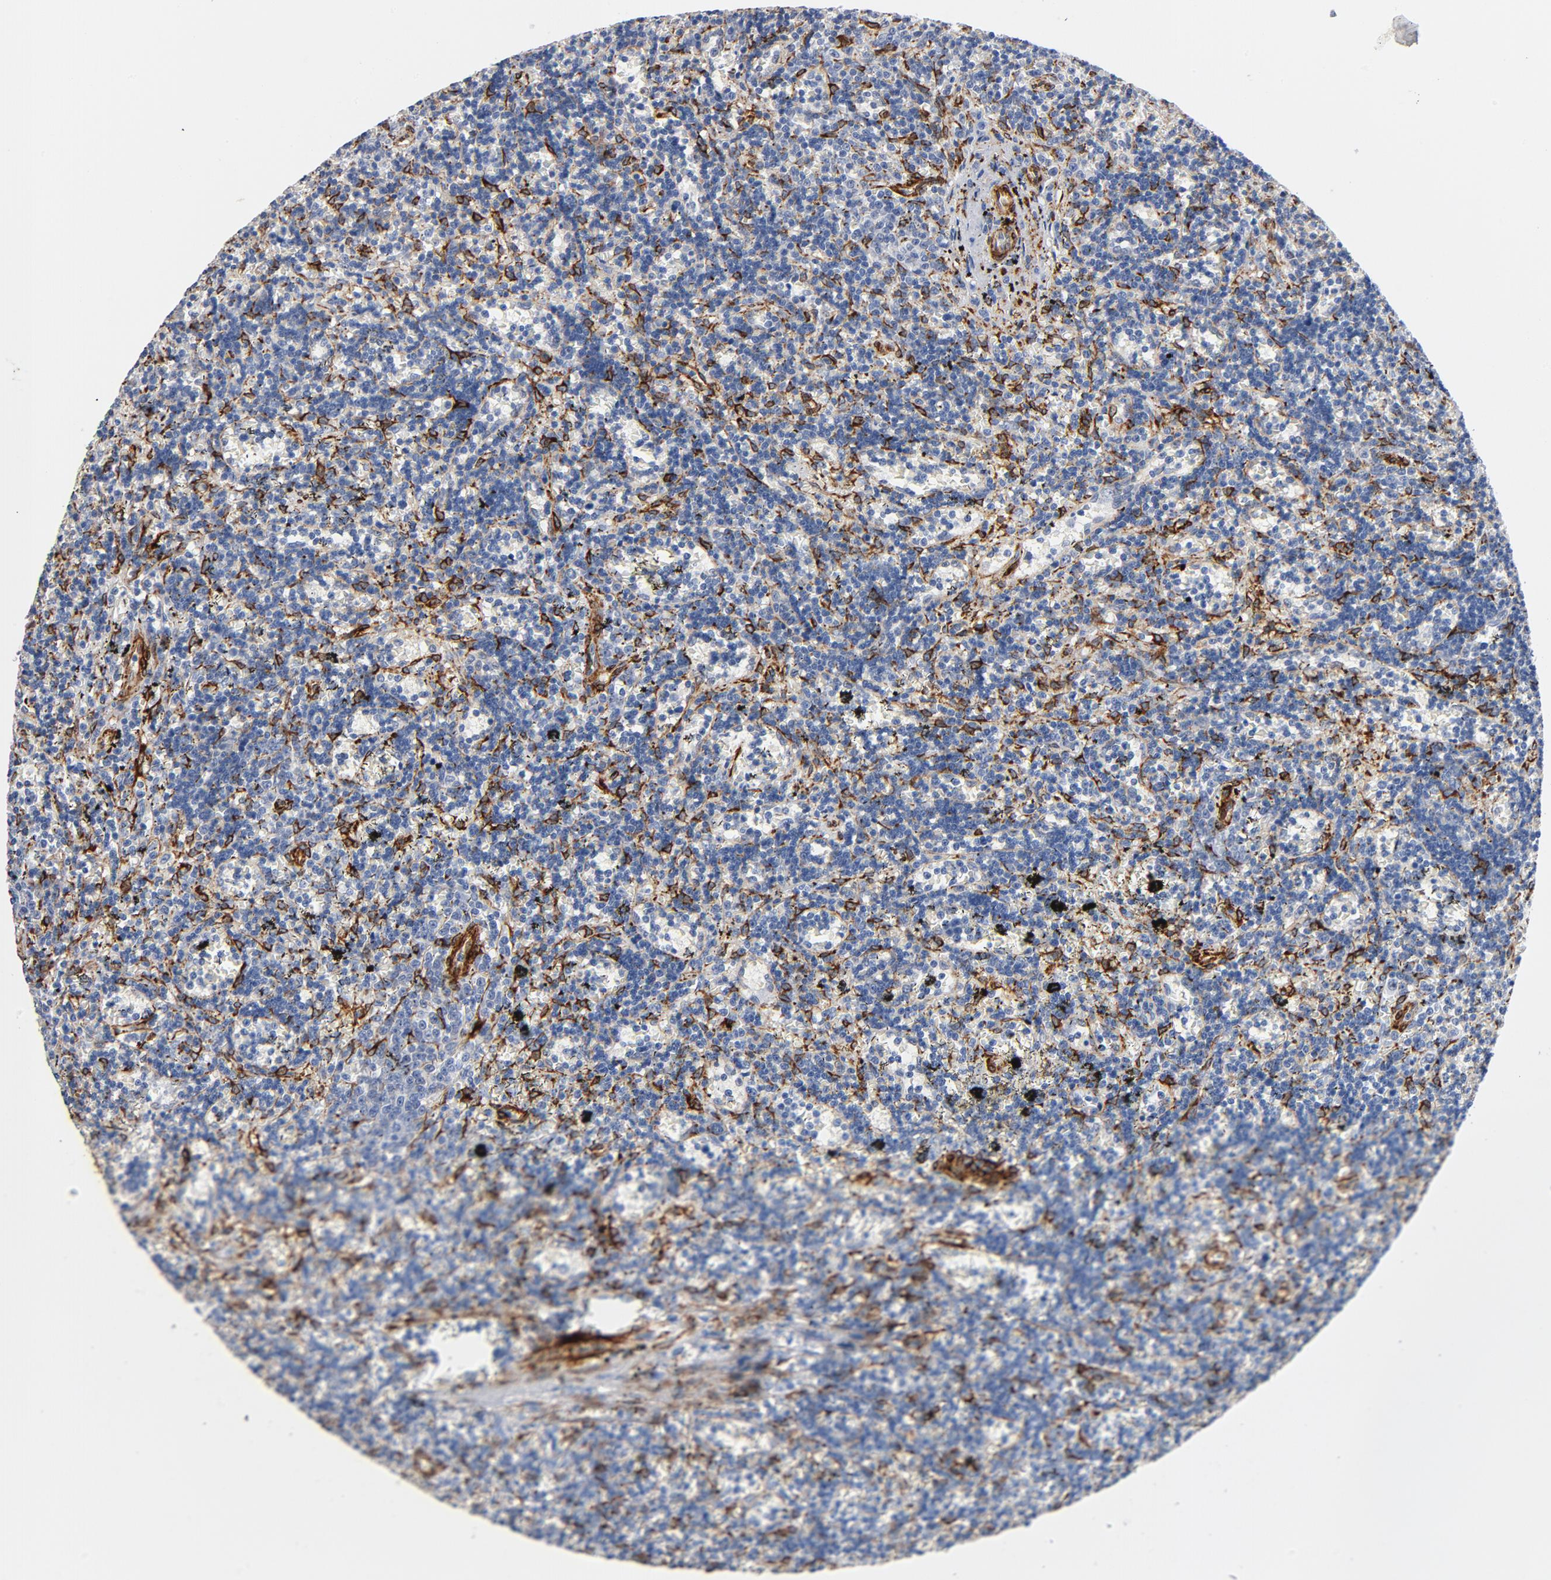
{"staining": {"intensity": "negative", "quantity": "none", "location": "none"}, "tissue": "lymphoma", "cell_type": "Tumor cells", "image_type": "cancer", "snomed": [{"axis": "morphology", "description": "Malignant lymphoma, non-Hodgkin's type, Low grade"}, {"axis": "topography", "description": "Spleen"}], "caption": "This is an IHC image of lymphoma. There is no staining in tumor cells.", "gene": "SERPINH1", "patient": {"sex": "male", "age": 60}}